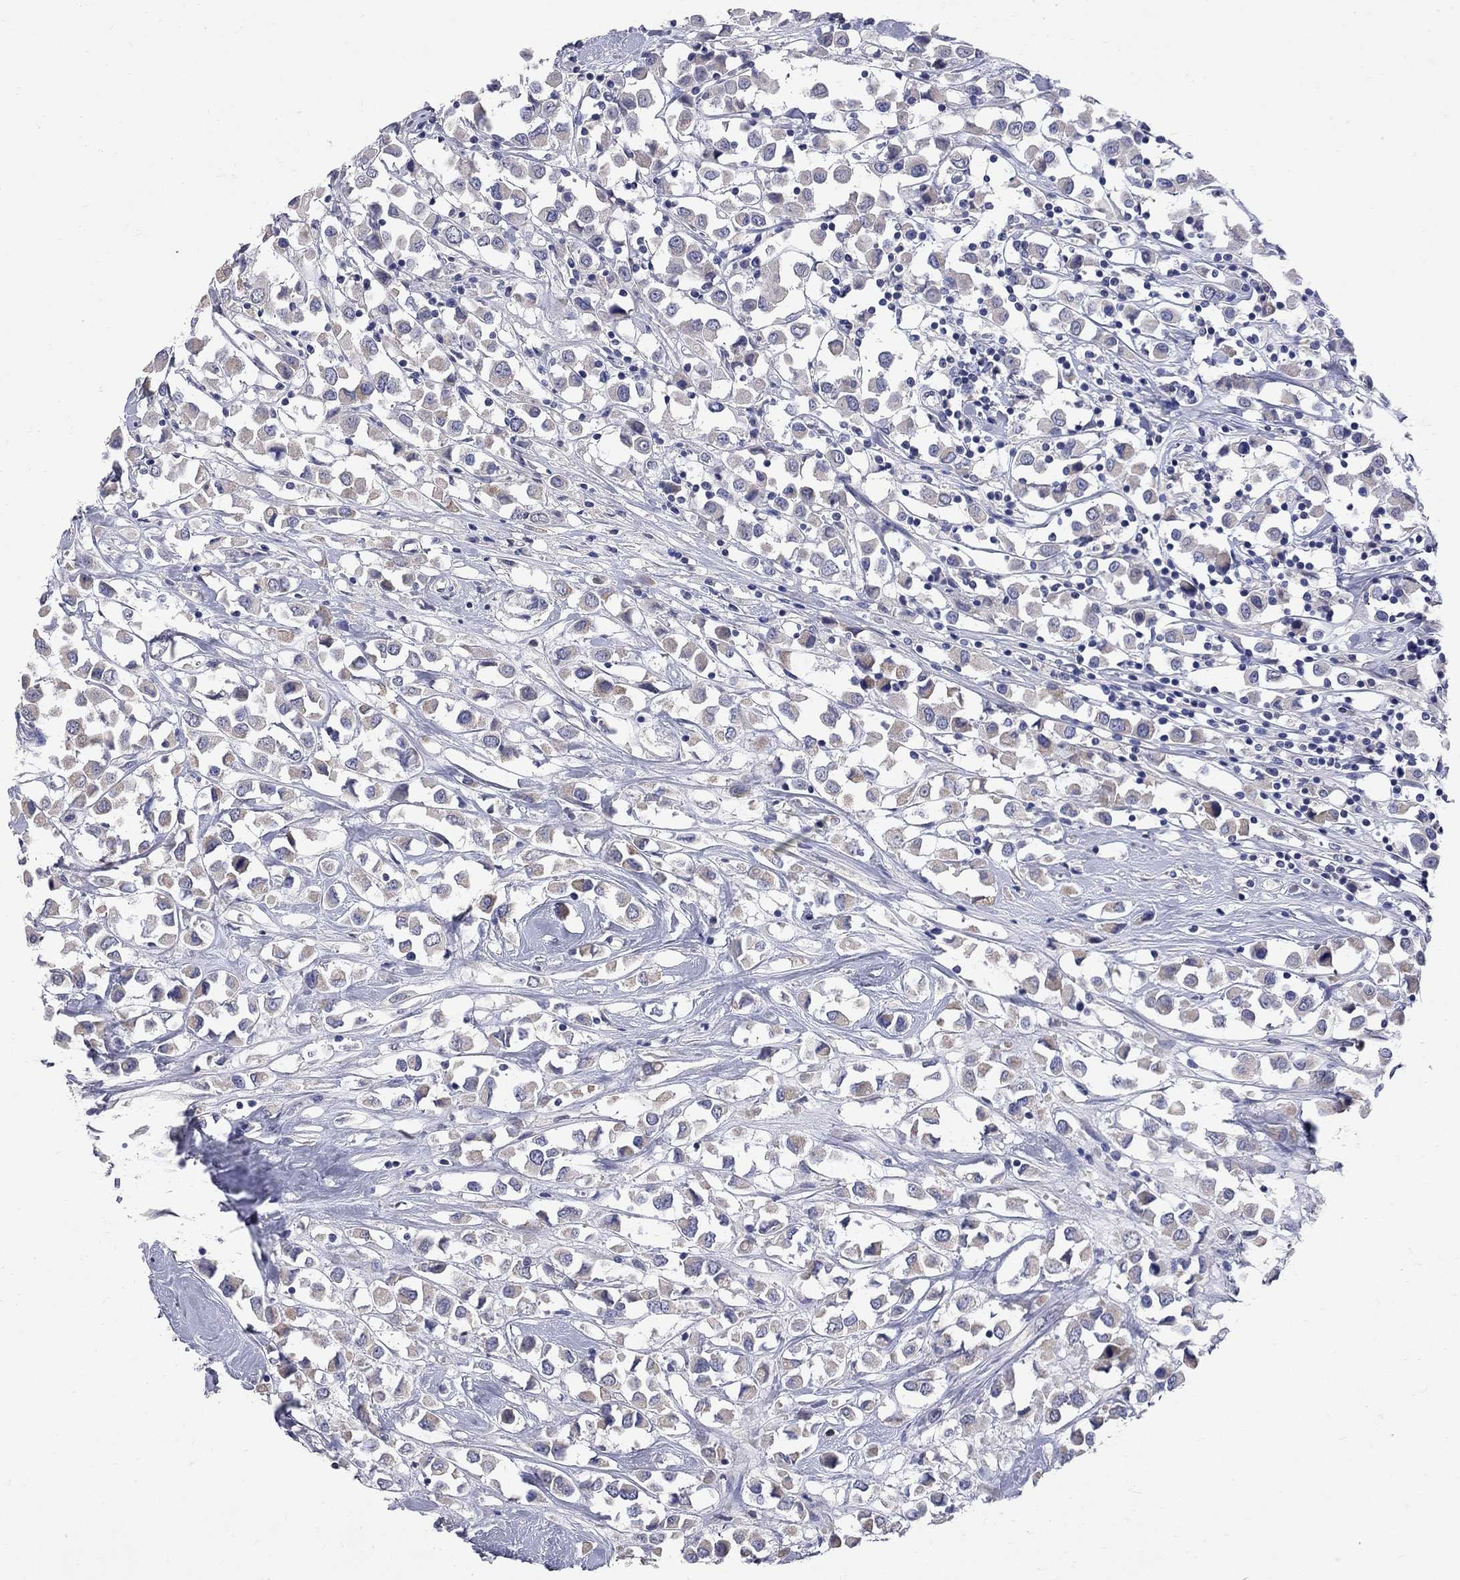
{"staining": {"intensity": "weak", "quantity": "25%-75%", "location": "cytoplasmic/membranous"}, "tissue": "breast cancer", "cell_type": "Tumor cells", "image_type": "cancer", "snomed": [{"axis": "morphology", "description": "Duct carcinoma"}, {"axis": "topography", "description": "Breast"}], "caption": "Intraductal carcinoma (breast) was stained to show a protein in brown. There is low levels of weak cytoplasmic/membranous expression in approximately 25%-75% of tumor cells.", "gene": "NOS2", "patient": {"sex": "female", "age": 61}}